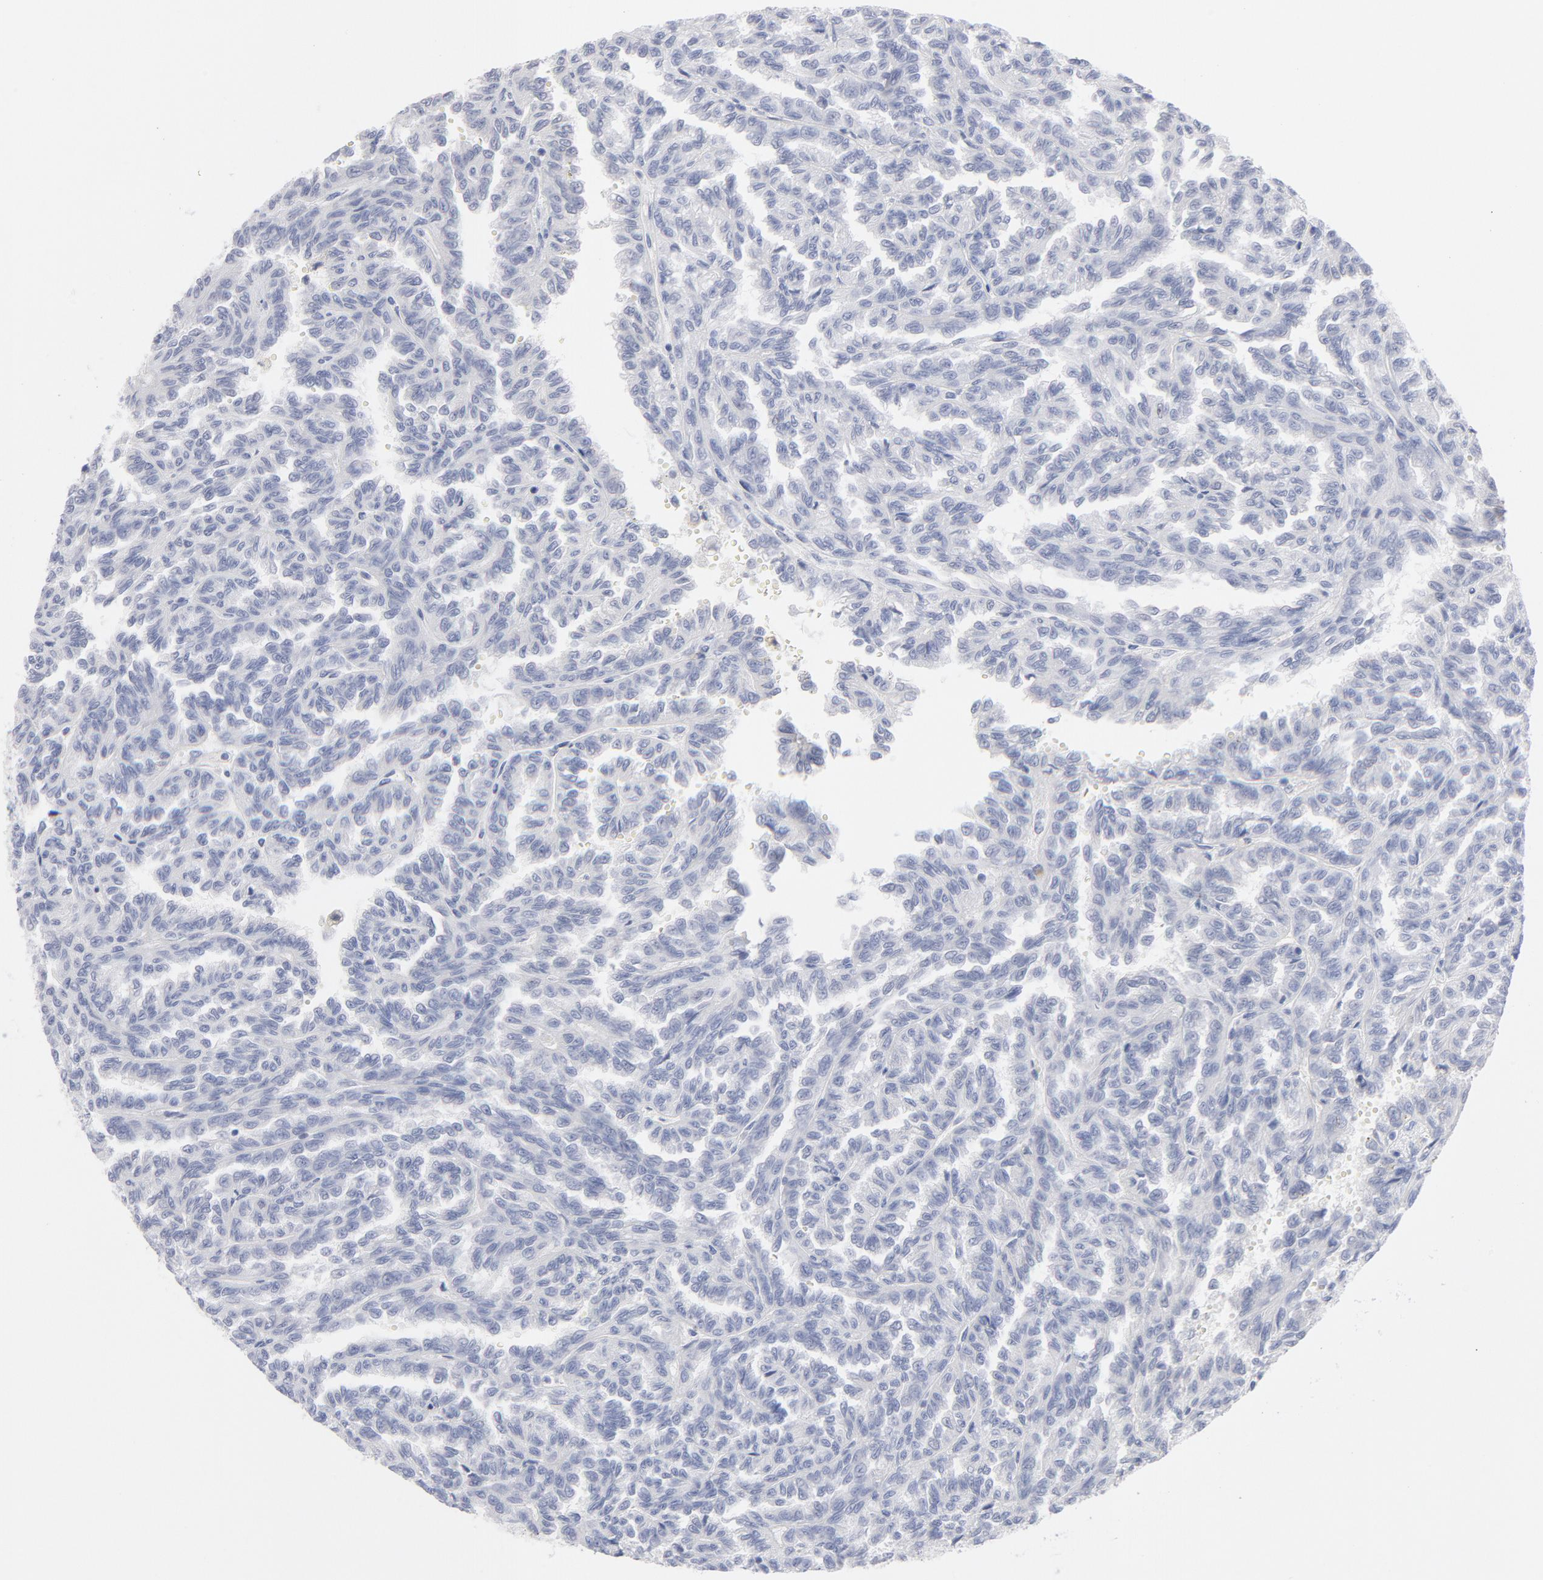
{"staining": {"intensity": "negative", "quantity": "none", "location": "none"}, "tissue": "renal cancer", "cell_type": "Tumor cells", "image_type": "cancer", "snomed": [{"axis": "morphology", "description": "Inflammation, NOS"}, {"axis": "morphology", "description": "Adenocarcinoma, NOS"}, {"axis": "topography", "description": "Kidney"}], "caption": "IHC micrograph of human renal adenocarcinoma stained for a protein (brown), which reveals no staining in tumor cells. (Brightfield microscopy of DAB (3,3'-diaminobenzidine) IHC at high magnification).", "gene": "MCM7", "patient": {"sex": "male", "age": 68}}